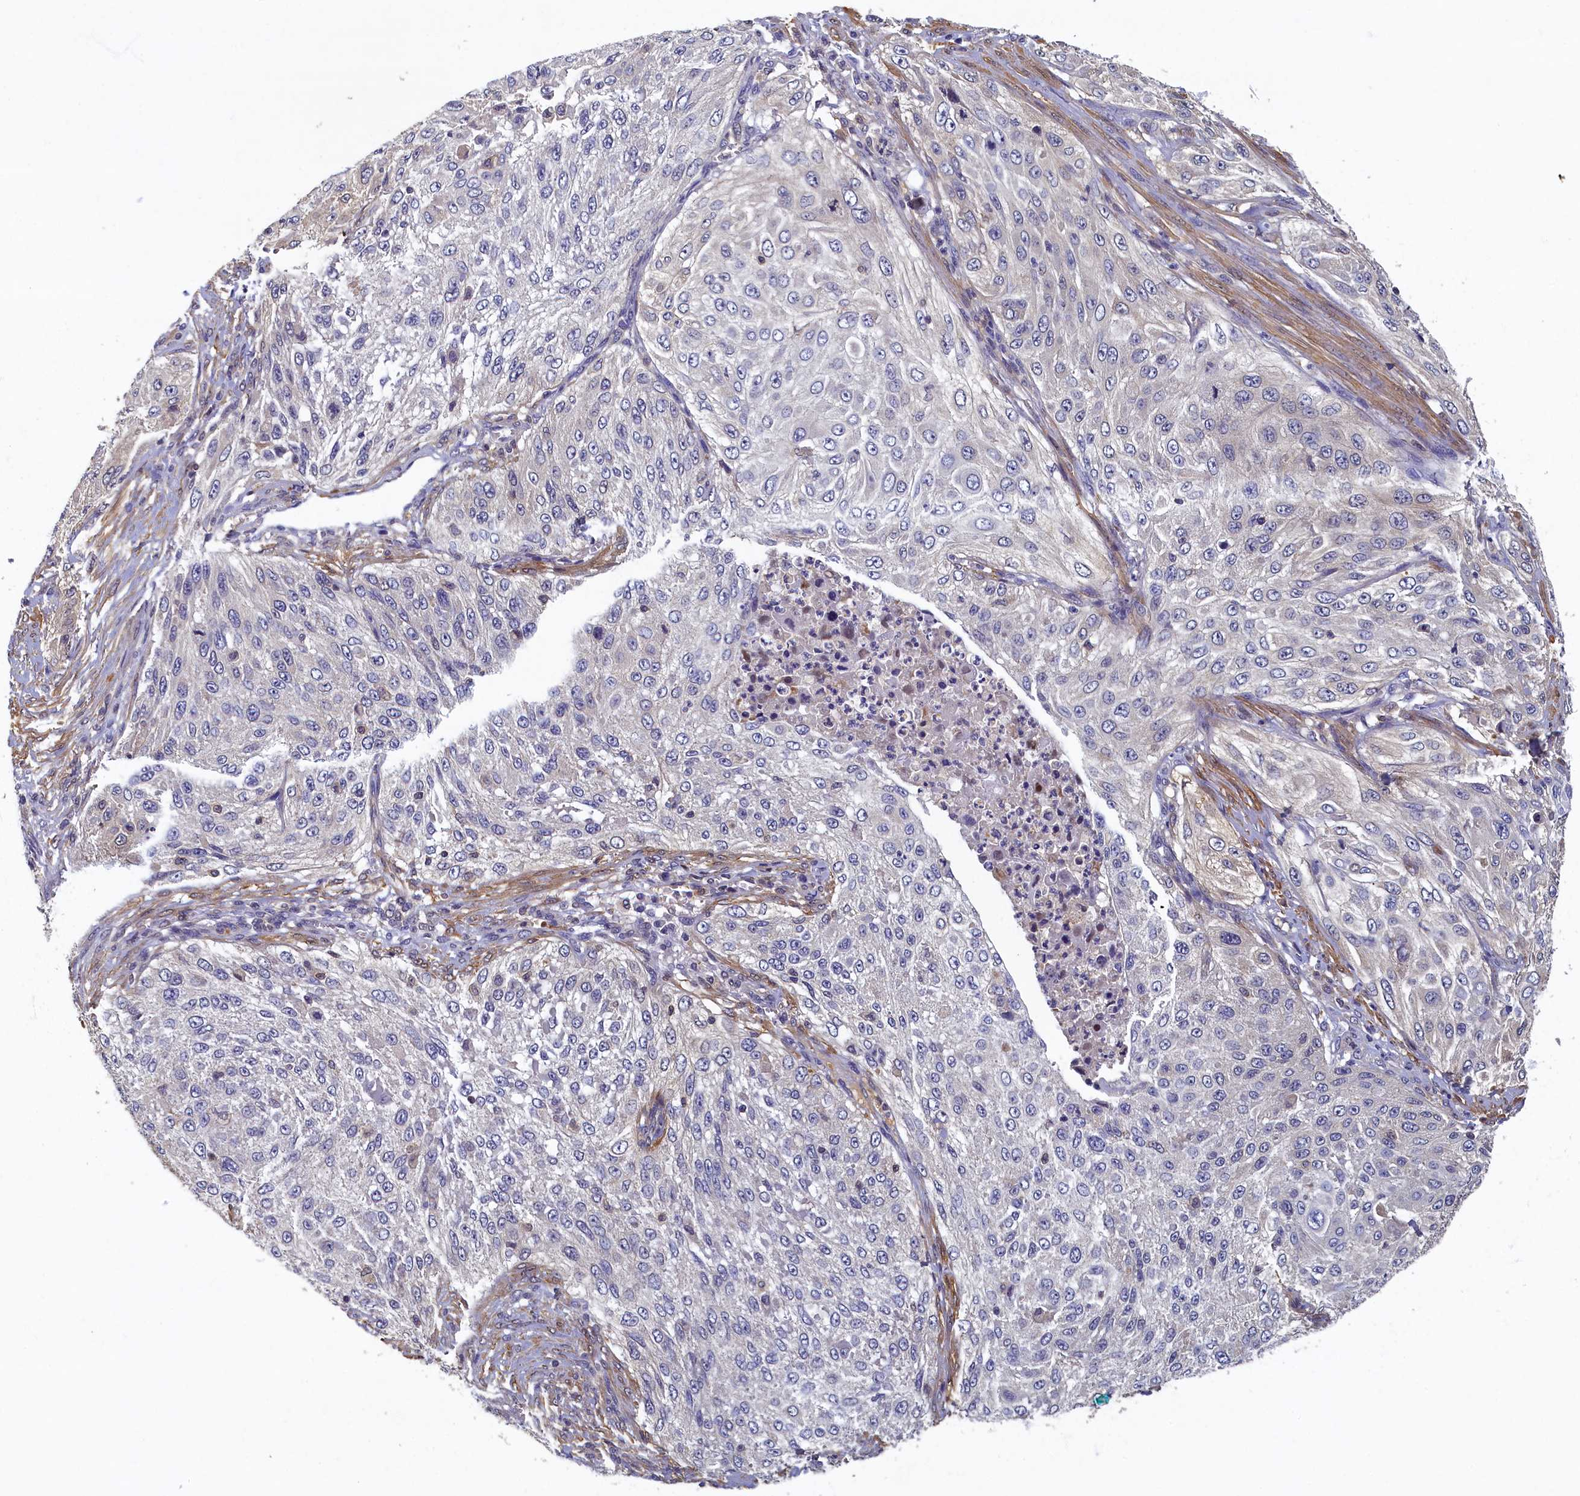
{"staining": {"intensity": "negative", "quantity": "none", "location": "none"}, "tissue": "cervical cancer", "cell_type": "Tumor cells", "image_type": "cancer", "snomed": [{"axis": "morphology", "description": "Squamous cell carcinoma, NOS"}, {"axis": "topography", "description": "Cervix"}], "caption": "High power microscopy micrograph of an immunohistochemistry histopathology image of squamous cell carcinoma (cervical), revealing no significant positivity in tumor cells.", "gene": "TBCB", "patient": {"sex": "female", "age": 42}}